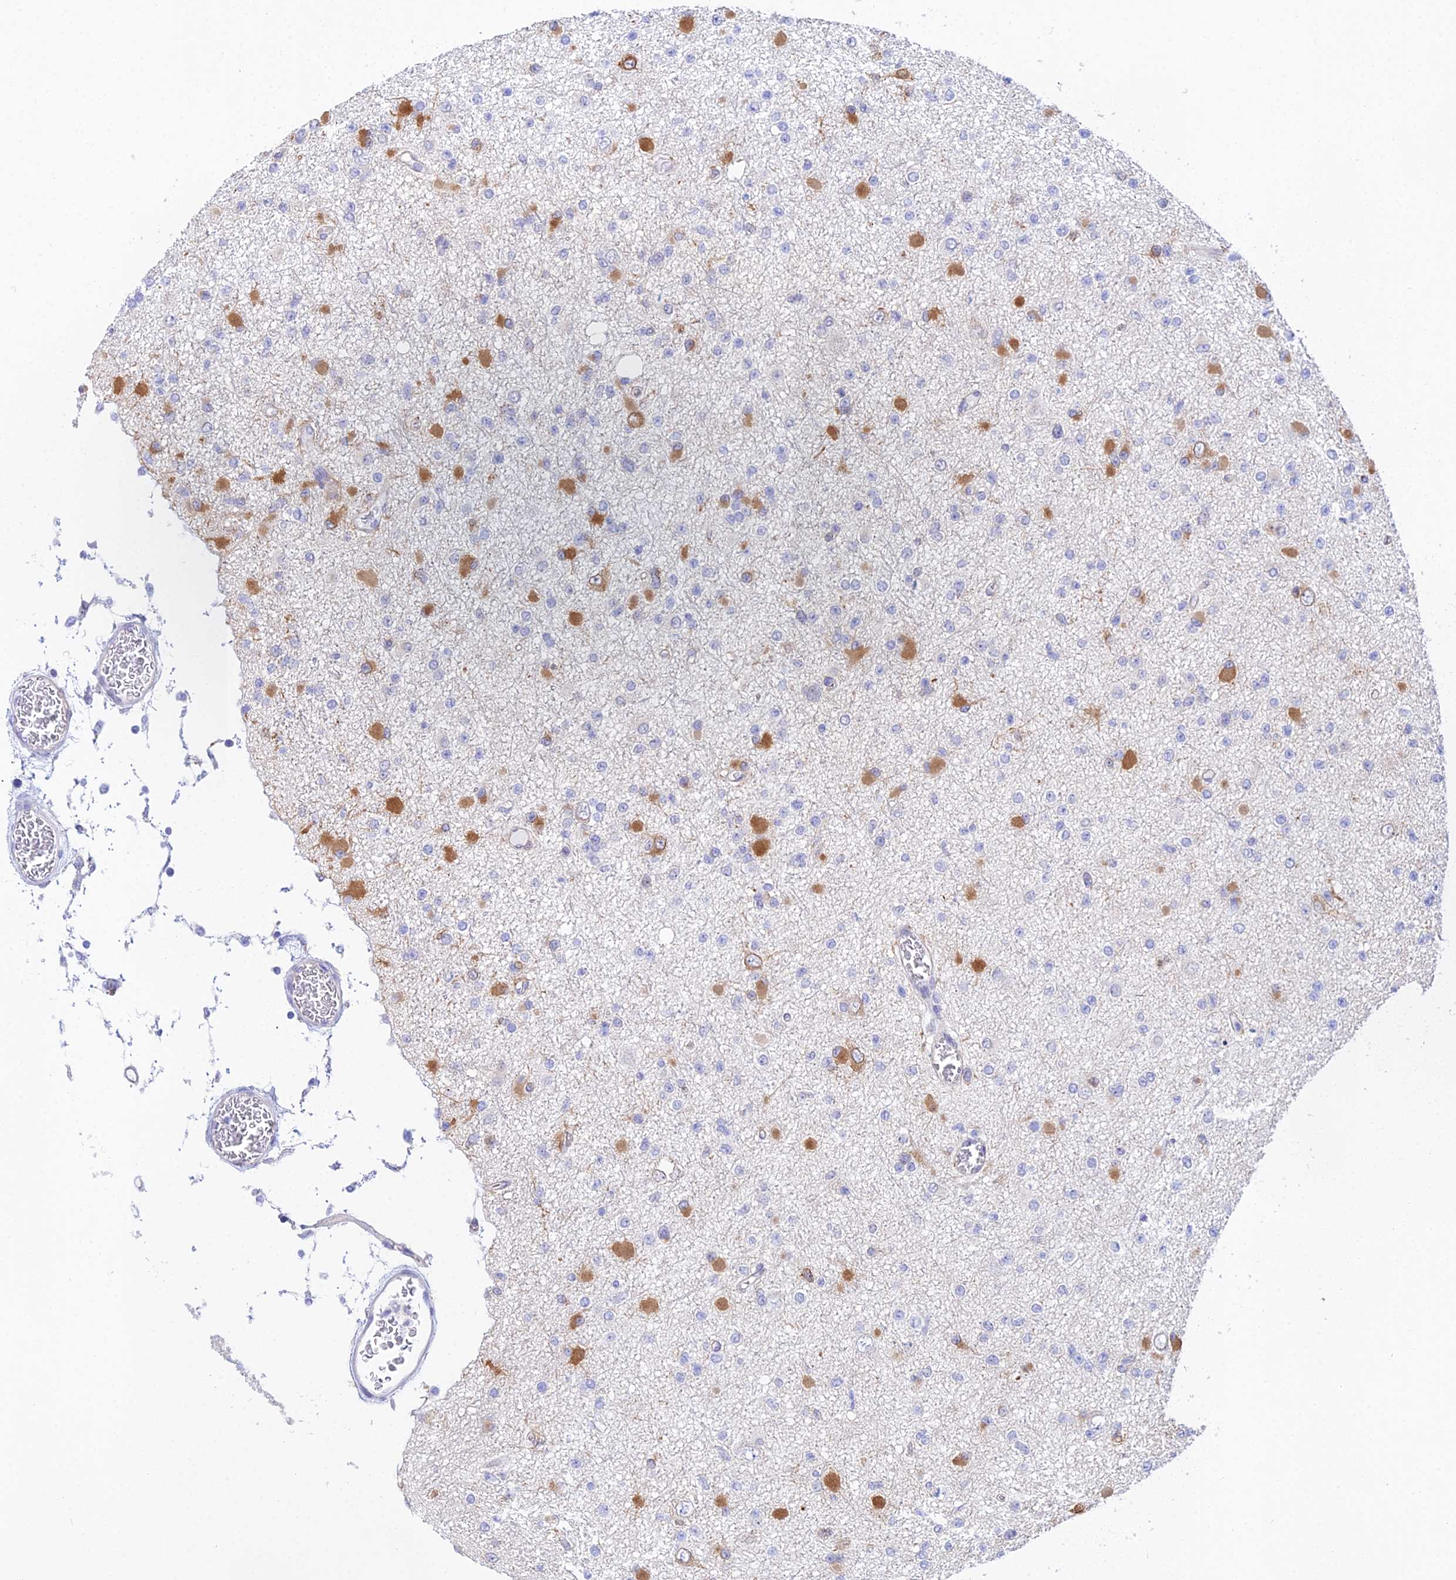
{"staining": {"intensity": "negative", "quantity": "none", "location": "none"}, "tissue": "glioma", "cell_type": "Tumor cells", "image_type": "cancer", "snomed": [{"axis": "morphology", "description": "Glioma, malignant, Low grade"}, {"axis": "topography", "description": "Brain"}], "caption": "Malignant low-grade glioma stained for a protein using immunohistochemistry demonstrates no positivity tumor cells.", "gene": "MXRA7", "patient": {"sex": "female", "age": 22}}